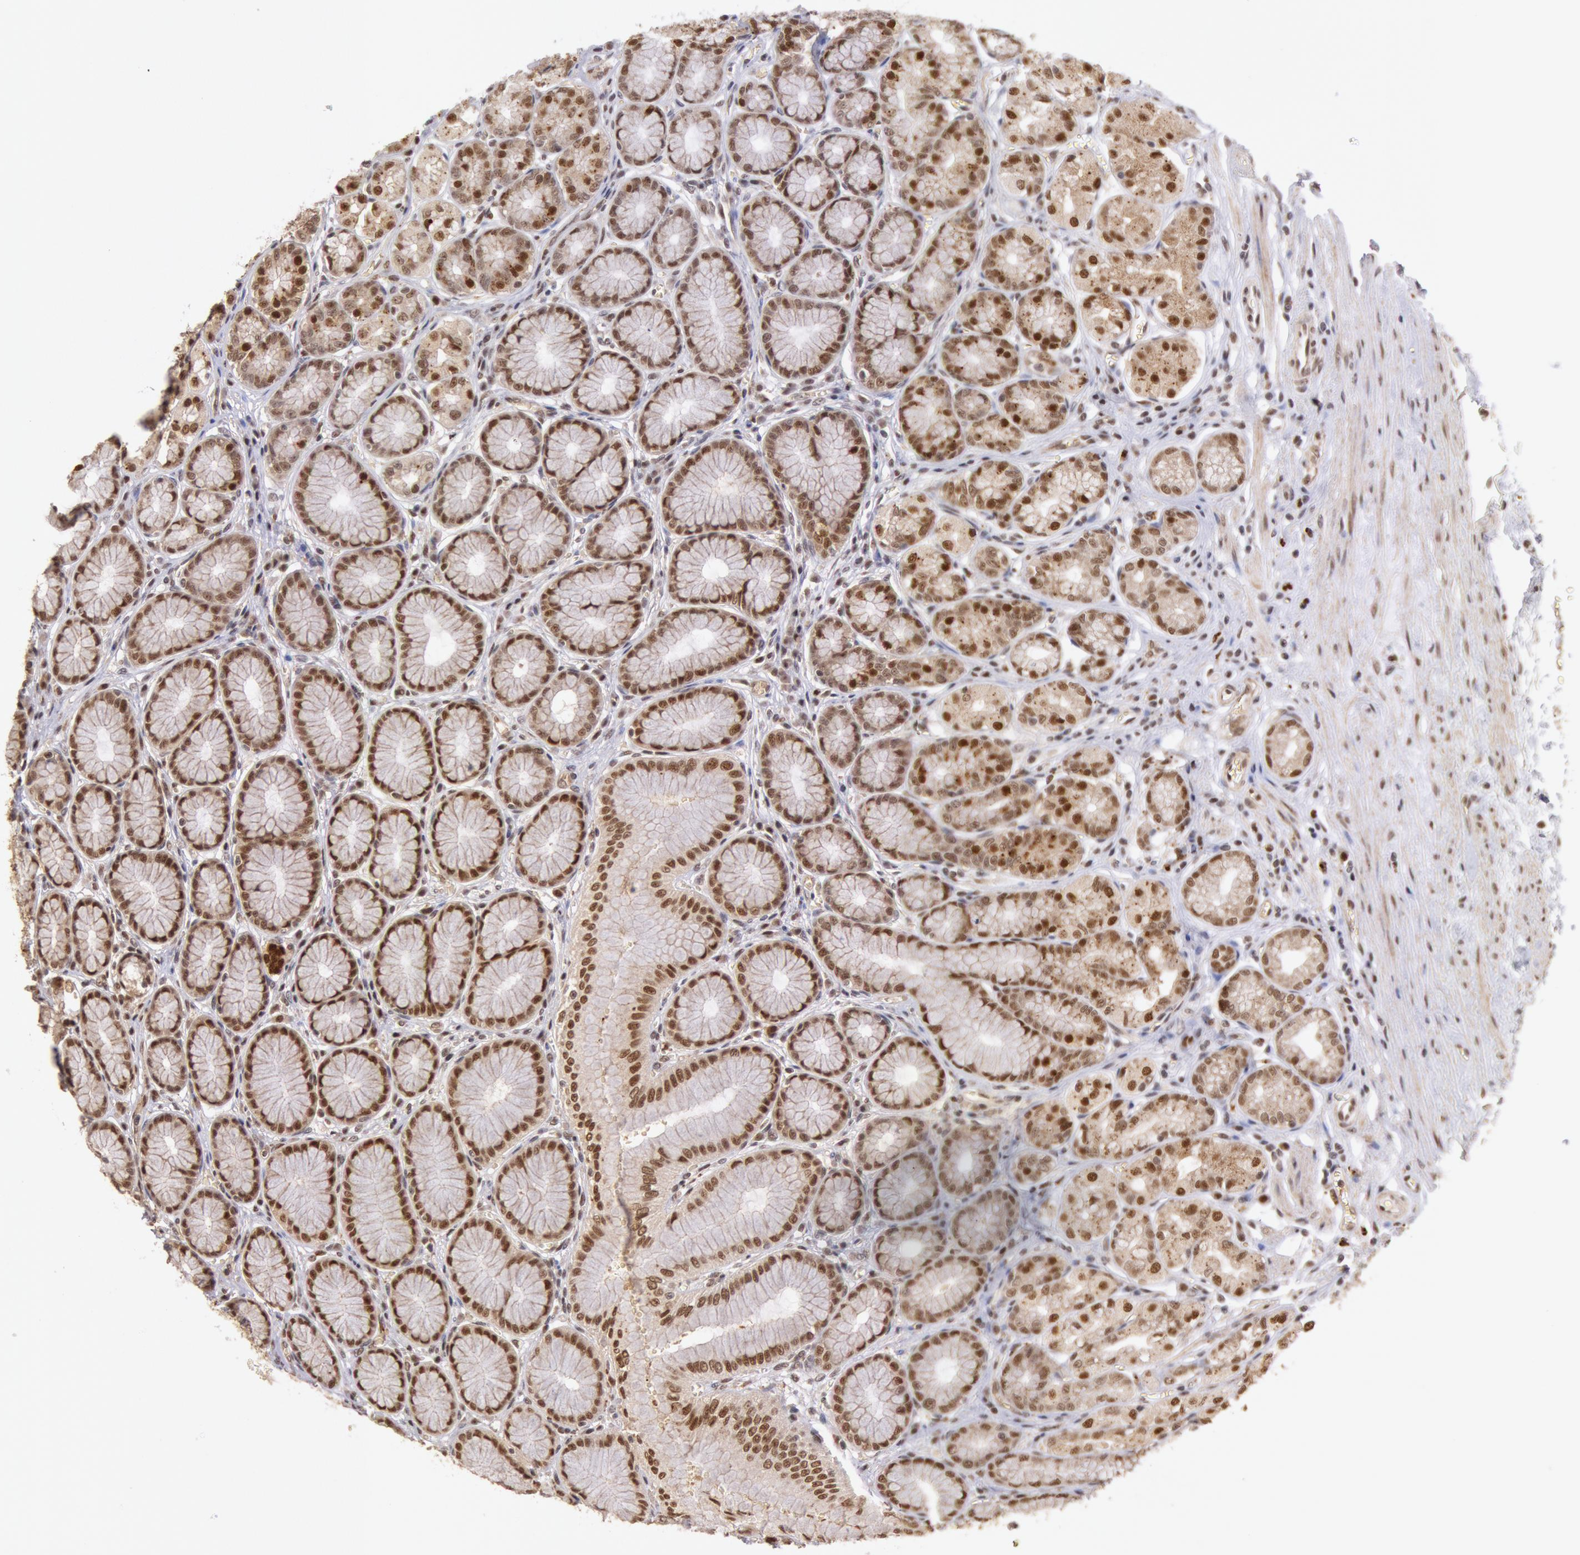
{"staining": {"intensity": "moderate", "quantity": ">75%", "location": "cytoplasmic/membranous"}, "tissue": "stomach", "cell_type": "Glandular cells", "image_type": "normal", "snomed": [{"axis": "morphology", "description": "Normal tissue, NOS"}, {"axis": "topography", "description": "Stomach"}, {"axis": "topography", "description": "Stomach, lower"}], "caption": "IHC micrograph of unremarkable stomach: human stomach stained using IHC reveals medium levels of moderate protein expression localized specifically in the cytoplasmic/membranous of glandular cells, appearing as a cytoplasmic/membranous brown color.", "gene": "LIG4", "patient": {"sex": "male", "age": 76}}